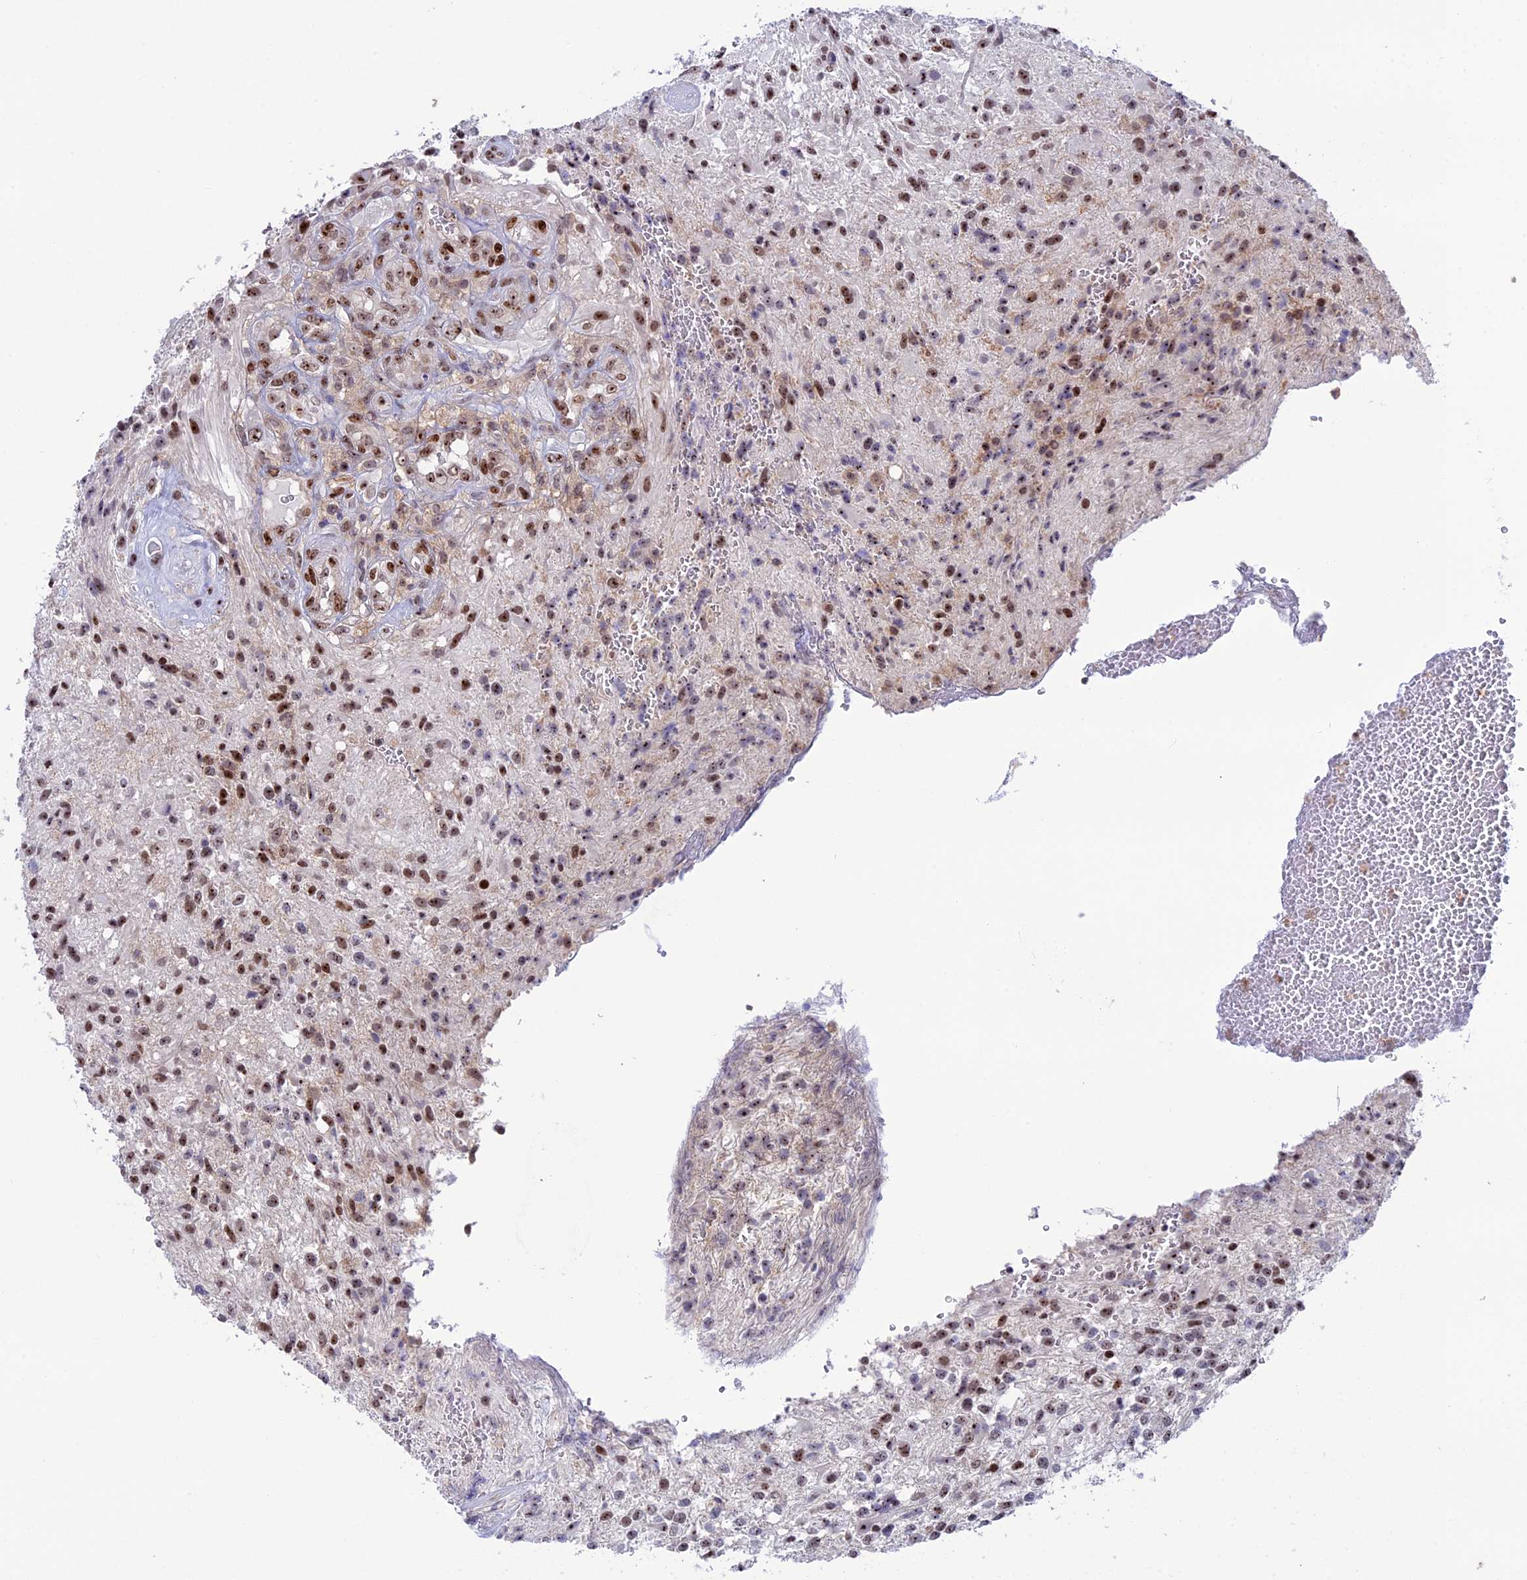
{"staining": {"intensity": "moderate", "quantity": ">75%", "location": "nuclear"}, "tissue": "glioma", "cell_type": "Tumor cells", "image_type": "cancer", "snomed": [{"axis": "morphology", "description": "Glioma, malignant, High grade"}, {"axis": "topography", "description": "Brain"}], "caption": "Human glioma stained with a protein marker reveals moderate staining in tumor cells.", "gene": "CCDC86", "patient": {"sex": "male", "age": 56}}